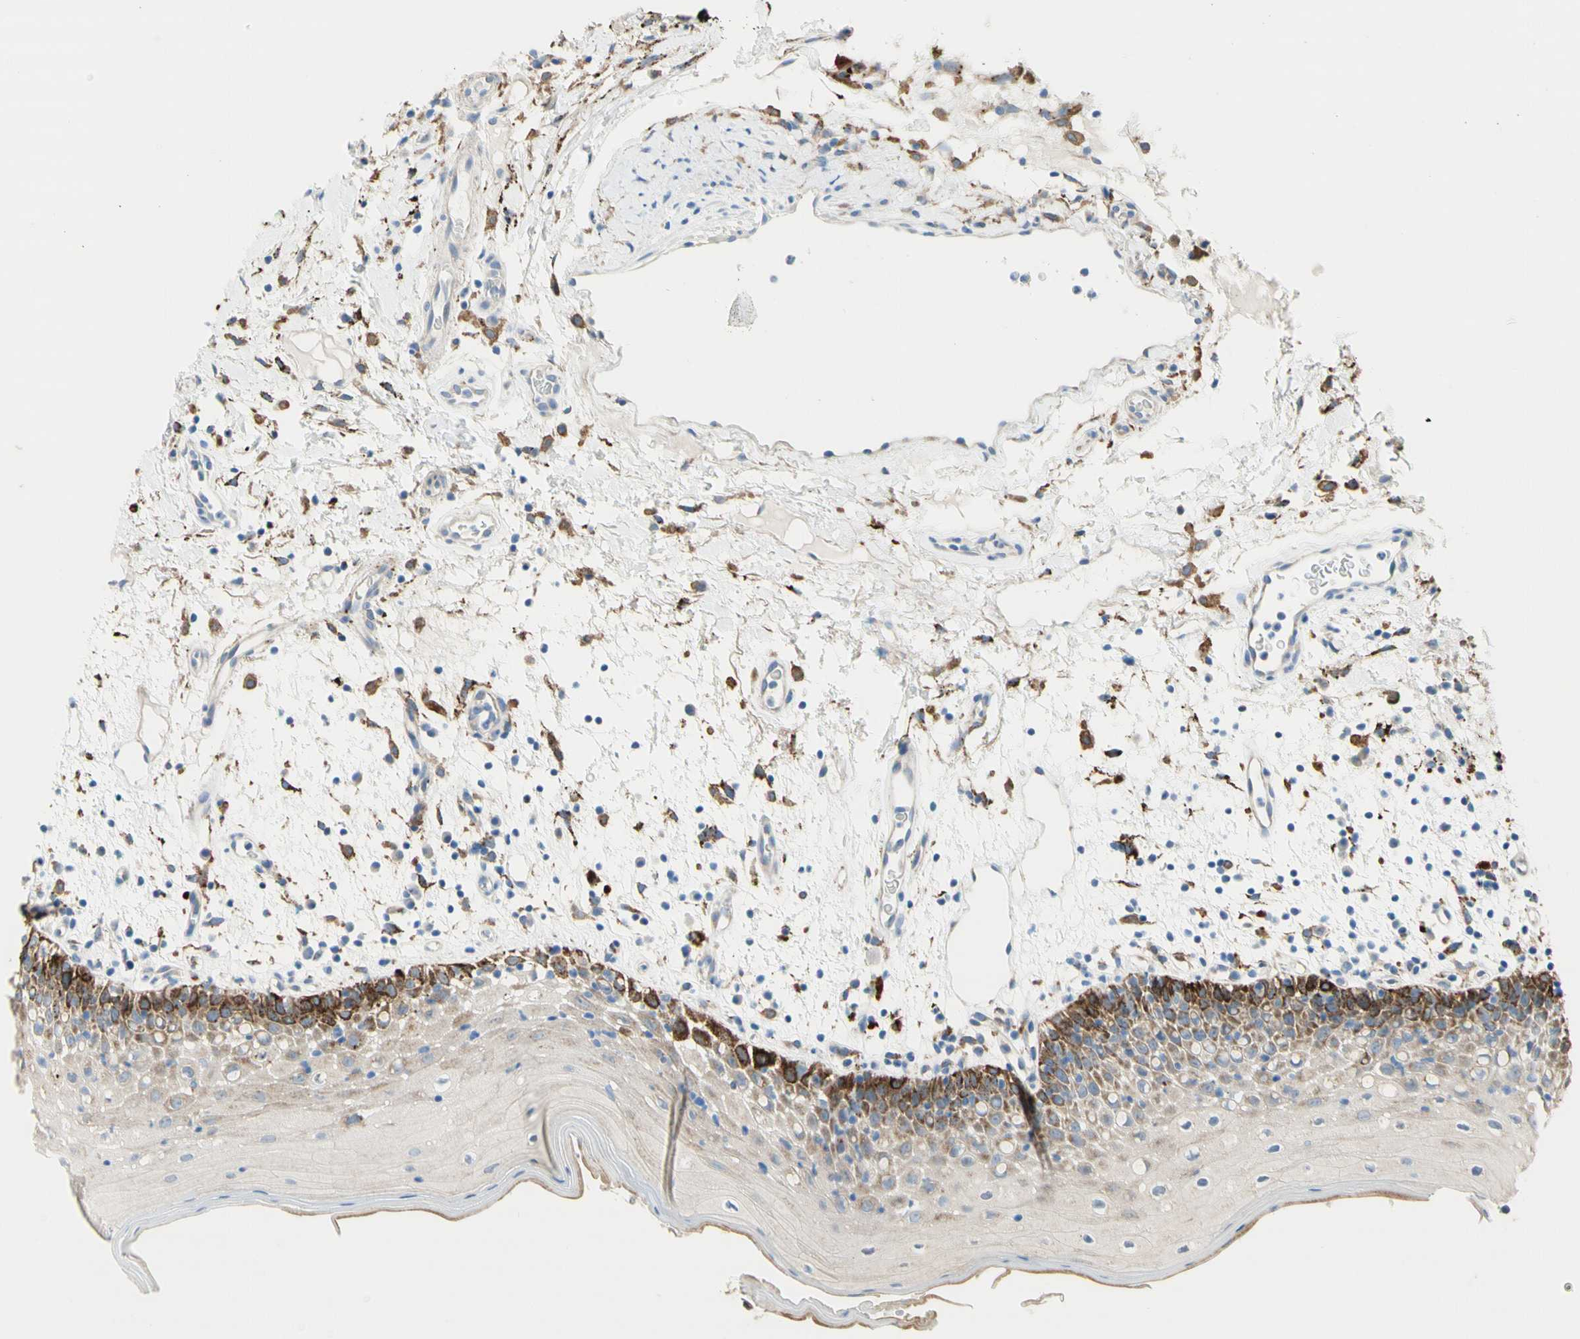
{"staining": {"intensity": "strong", "quantity": "<25%", "location": "cytoplasmic/membranous"}, "tissue": "oral mucosa", "cell_type": "Squamous epithelial cells", "image_type": "normal", "snomed": [{"axis": "morphology", "description": "Normal tissue, NOS"}, {"axis": "morphology", "description": "Squamous cell carcinoma, NOS"}, {"axis": "topography", "description": "Skeletal muscle"}, {"axis": "topography", "description": "Oral tissue"}], "caption": "A brown stain highlights strong cytoplasmic/membranous staining of a protein in squamous epithelial cells of unremarkable human oral mucosa. The protein of interest is shown in brown color, while the nuclei are stained blue.", "gene": "URB2", "patient": {"sex": "male", "age": 71}}